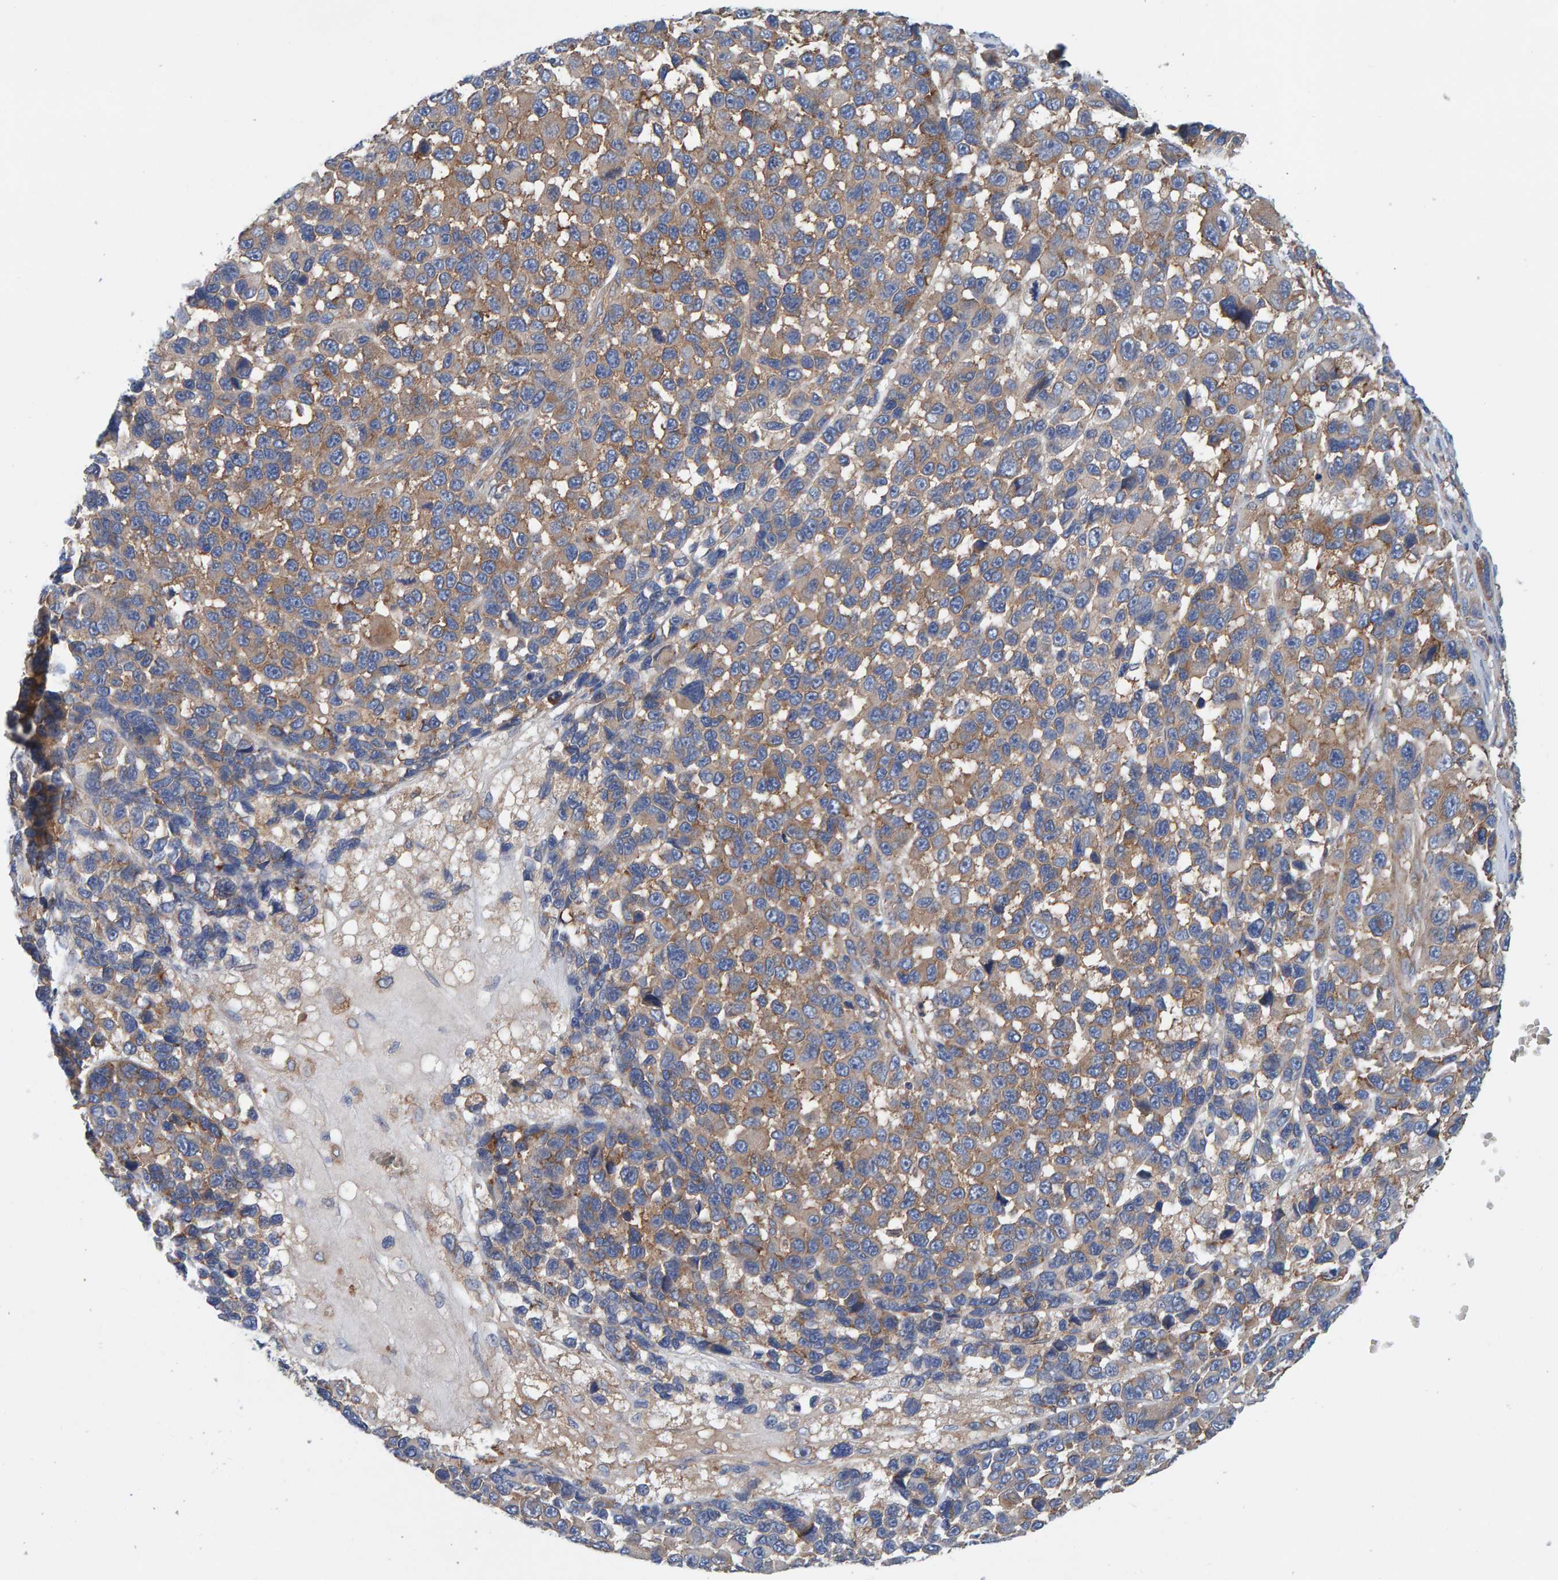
{"staining": {"intensity": "moderate", "quantity": ">75%", "location": "cytoplasmic/membranous"}, "tissue": "melanoma", "cell_type": "Tumor cells", "image_type": "cancer", "snomed": [{"axis": "morphology", "description": "Malignant melanoma, NOS"}, {"axis": "topography", "description": "Skin"}], "caption": "IHC of malignant melanoma shows medium levels of moderate cytoplasmic/membranous expression in about >75% of tumor cells.", "gene": "MKLN1", "patient": {"sex": "male", "age": 53}}